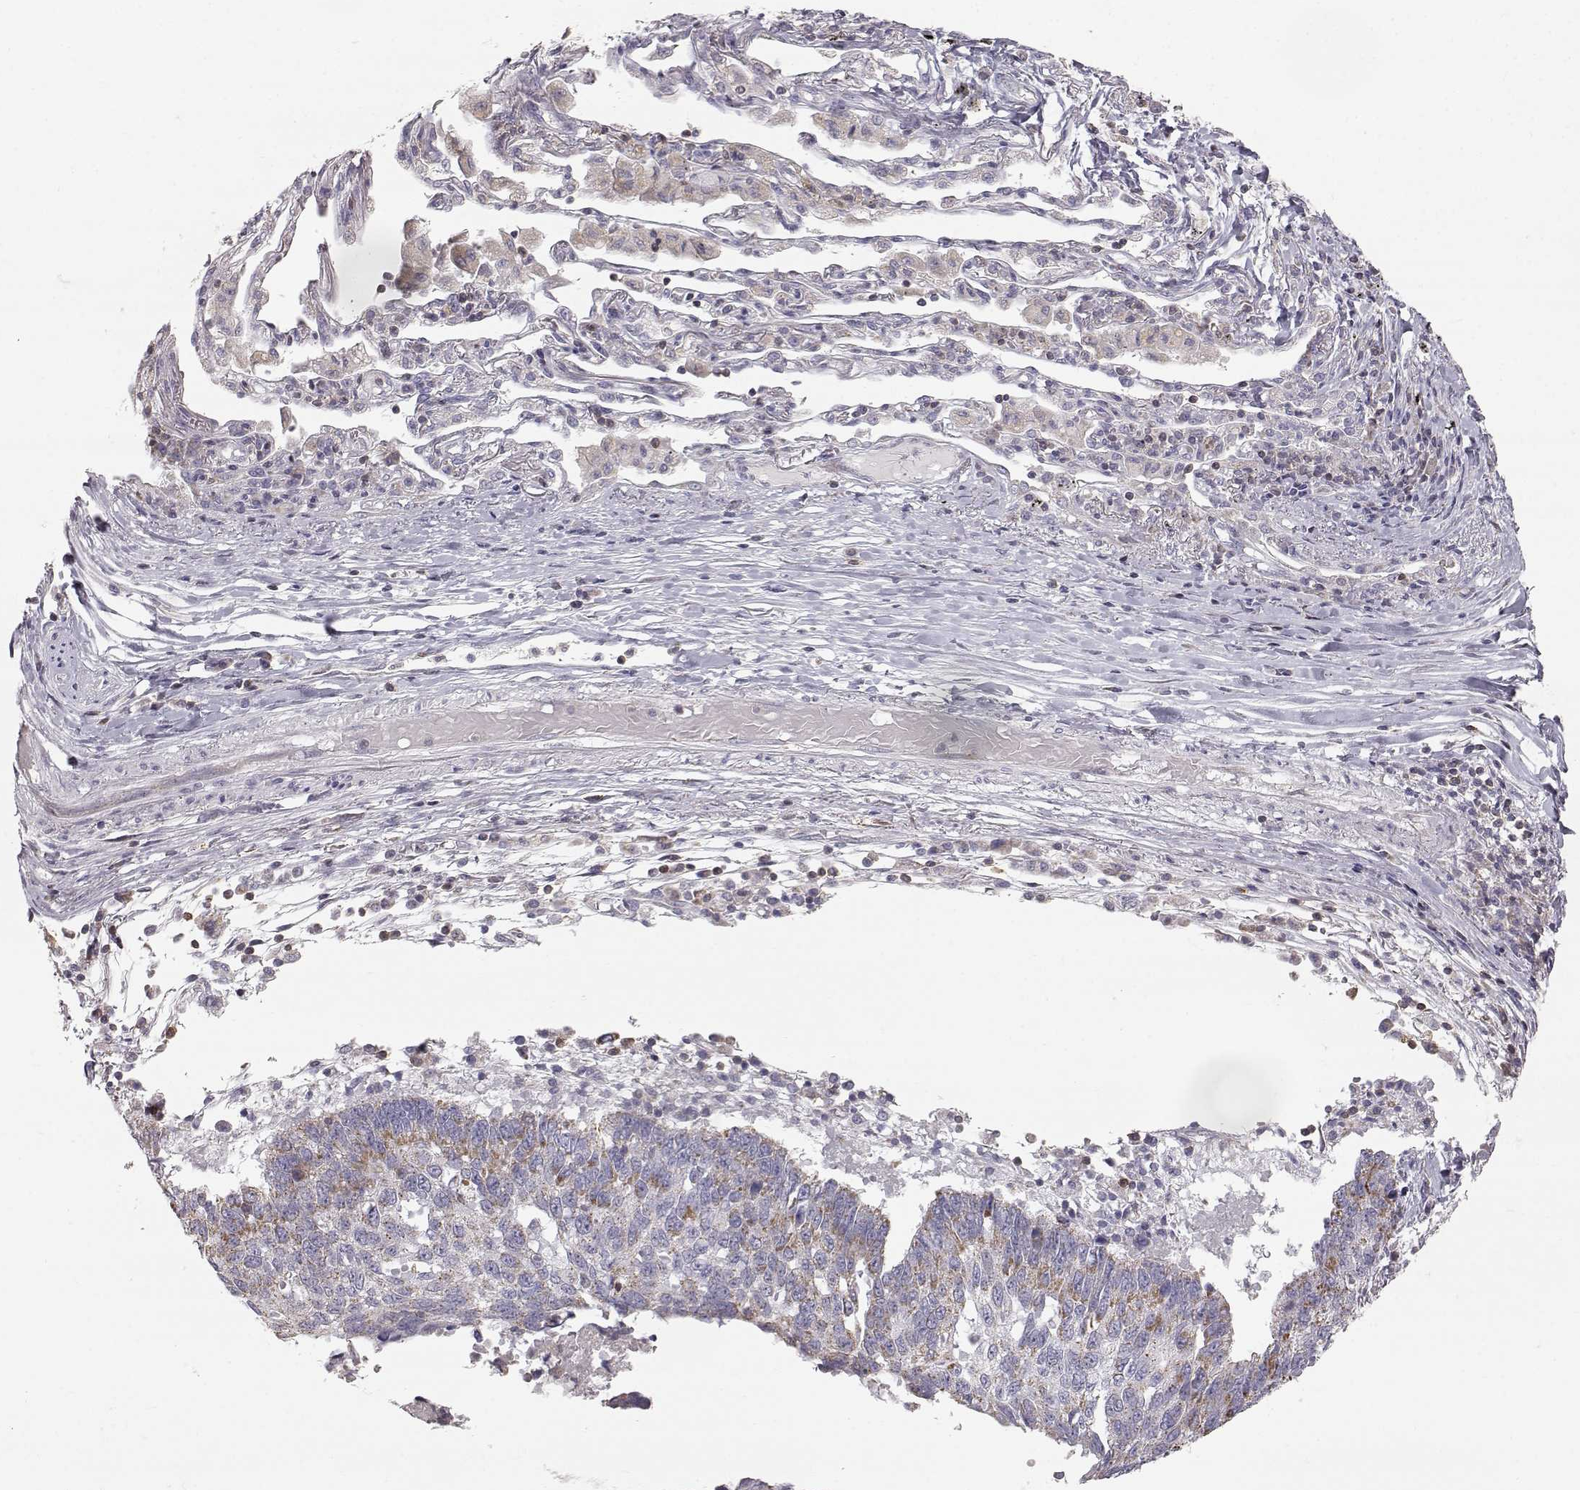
{"staining": {"intensity": "moderate", "quantity": ">75%", "location": "cytoplasmic/membranous"}, "tissue": "lung cancer", "cell_type": "Tumor cells", "image_type": "cancer", "snomed": [{"axis": "morphology", "description": "Squamous cell carcinoma, NOS"}, {"axis": "topography", "description": "Lung"}], "caption": "Human squamous cell carcinoma (lung) stained with a brown dye demonstrates moderate cytoplasmic/membranous positive staining in approximately >75% of tumor cells.", "gene": "GRAP2", "patient": {"sex": "male", "age": 73}}